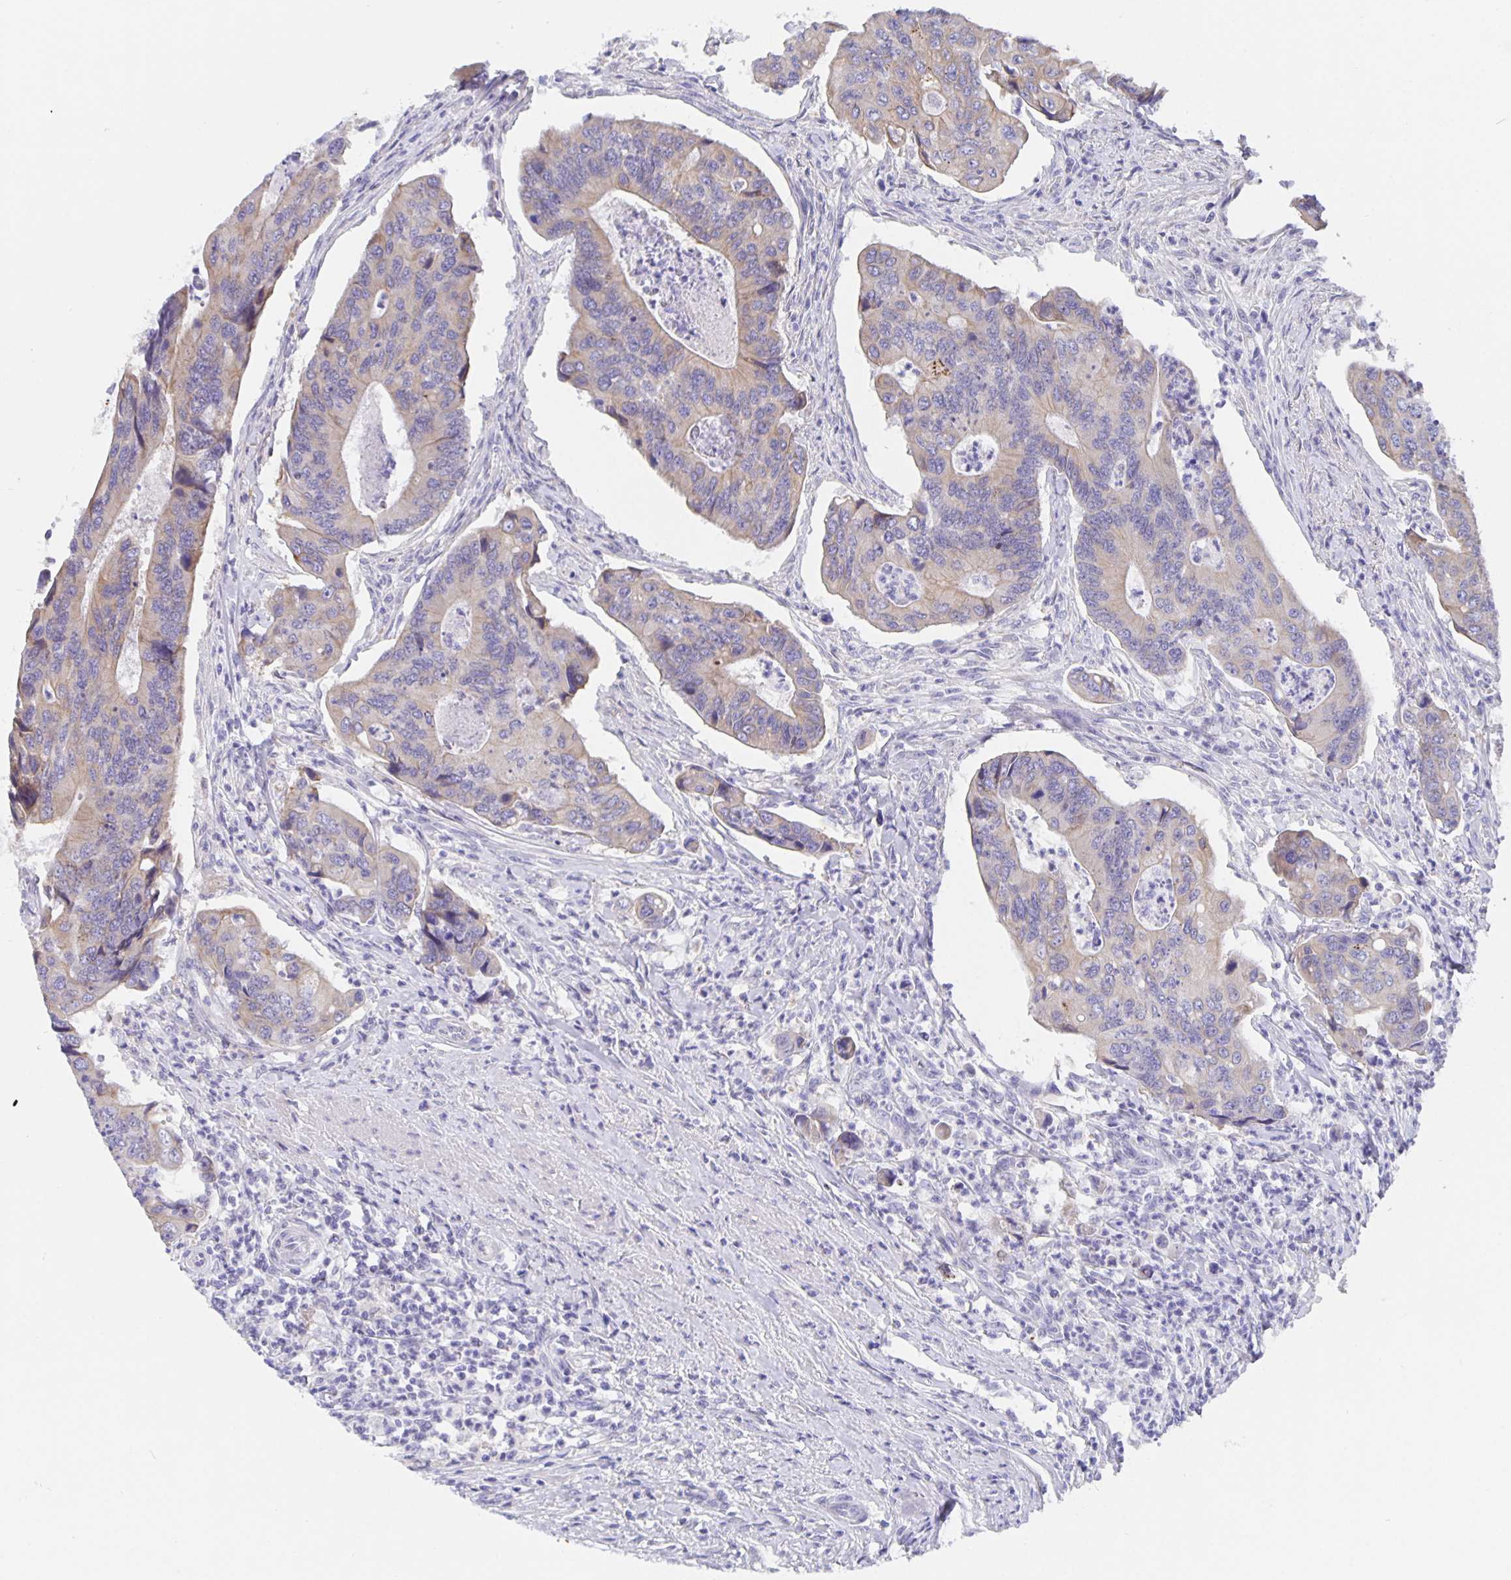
{"staining": {"intensity": "weak", "quantity": ">75%", "location": "cytoplasmic/membranous"}, "tissue": "colorectal cancer", "cell_type": "Tumor cells", "image_type": "cancer", "snomed": [{"axis": "morphology", "description": "Adenocarcinoma, NOS"}, {"axis": "topography", "description": "Colon"}], "caption": "An immunohistochemistry (IHC) photomicrograph of neoplastic tissue is shown. Protein staining in brown highlights weak cytoplasmic/membranous positivity in colorectal cancer (adenocarcinoma) within tumor cells.", "gene": "CFAP74", "patient": {"sex": "female", "age": 67}}